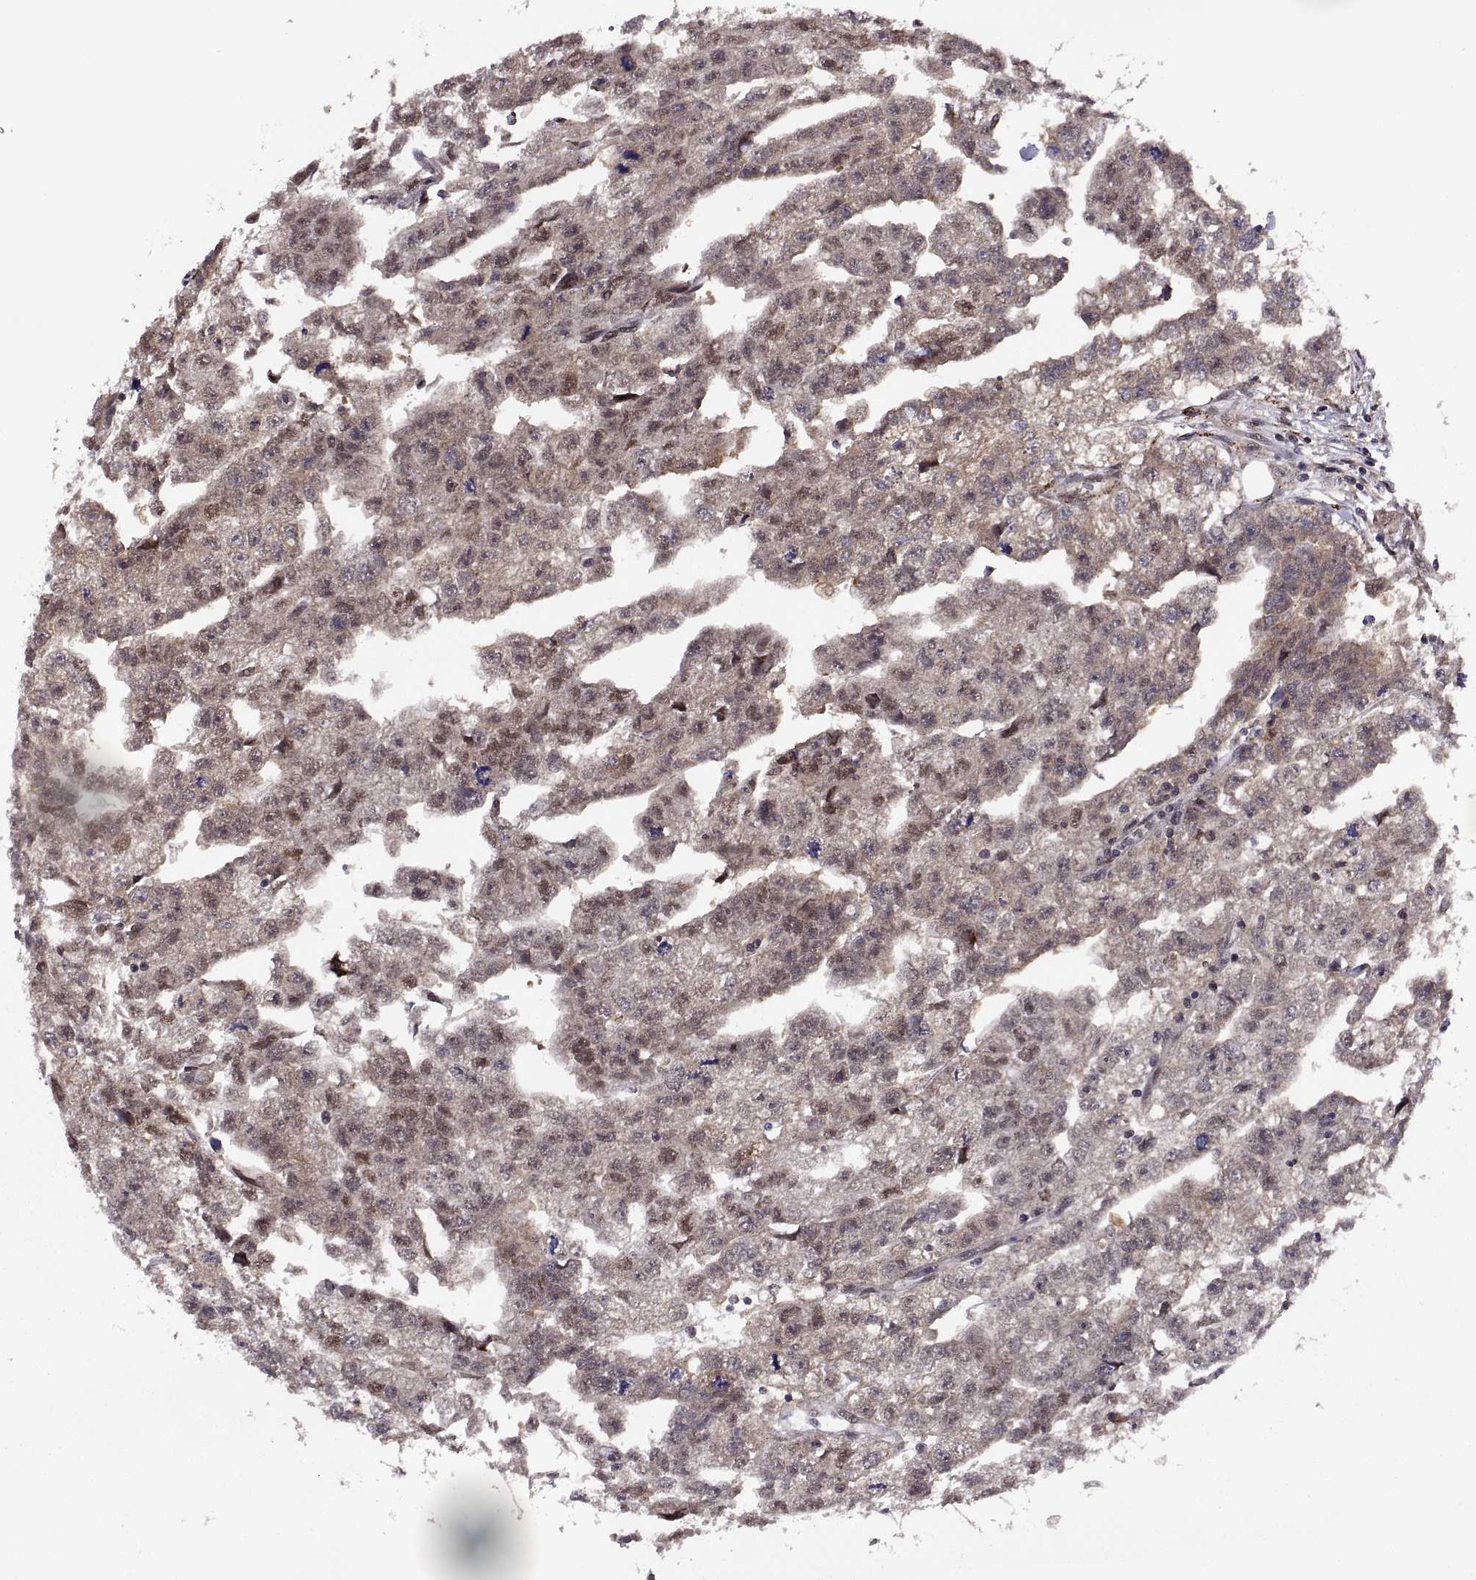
{"staining": {"intensity": "negative", "quantity": "none", "location": "none"}, "tissue": "testis cancer", "cell_type": "Tumor cells", "image_type": "cancer", "snomed": [{"axis": "morphology", "description": "Carcinoma, Embryonal, NOS"}, {"axis": "morphology", "description": "Teratoma, malignant, NOS"}, {"axis": "topography", "description": "Testis"}], "caption": "The histopathology image displays no significant staining in tumor cells of malignant teratoma (testis). The staining is performed using DAB (3,3'-diaminobenzidine) brown chromogen with nuclei counter-stained in using hematoxylin.", "gene": "PSMC2", "patient": {"sex": "male", "age": 44}}